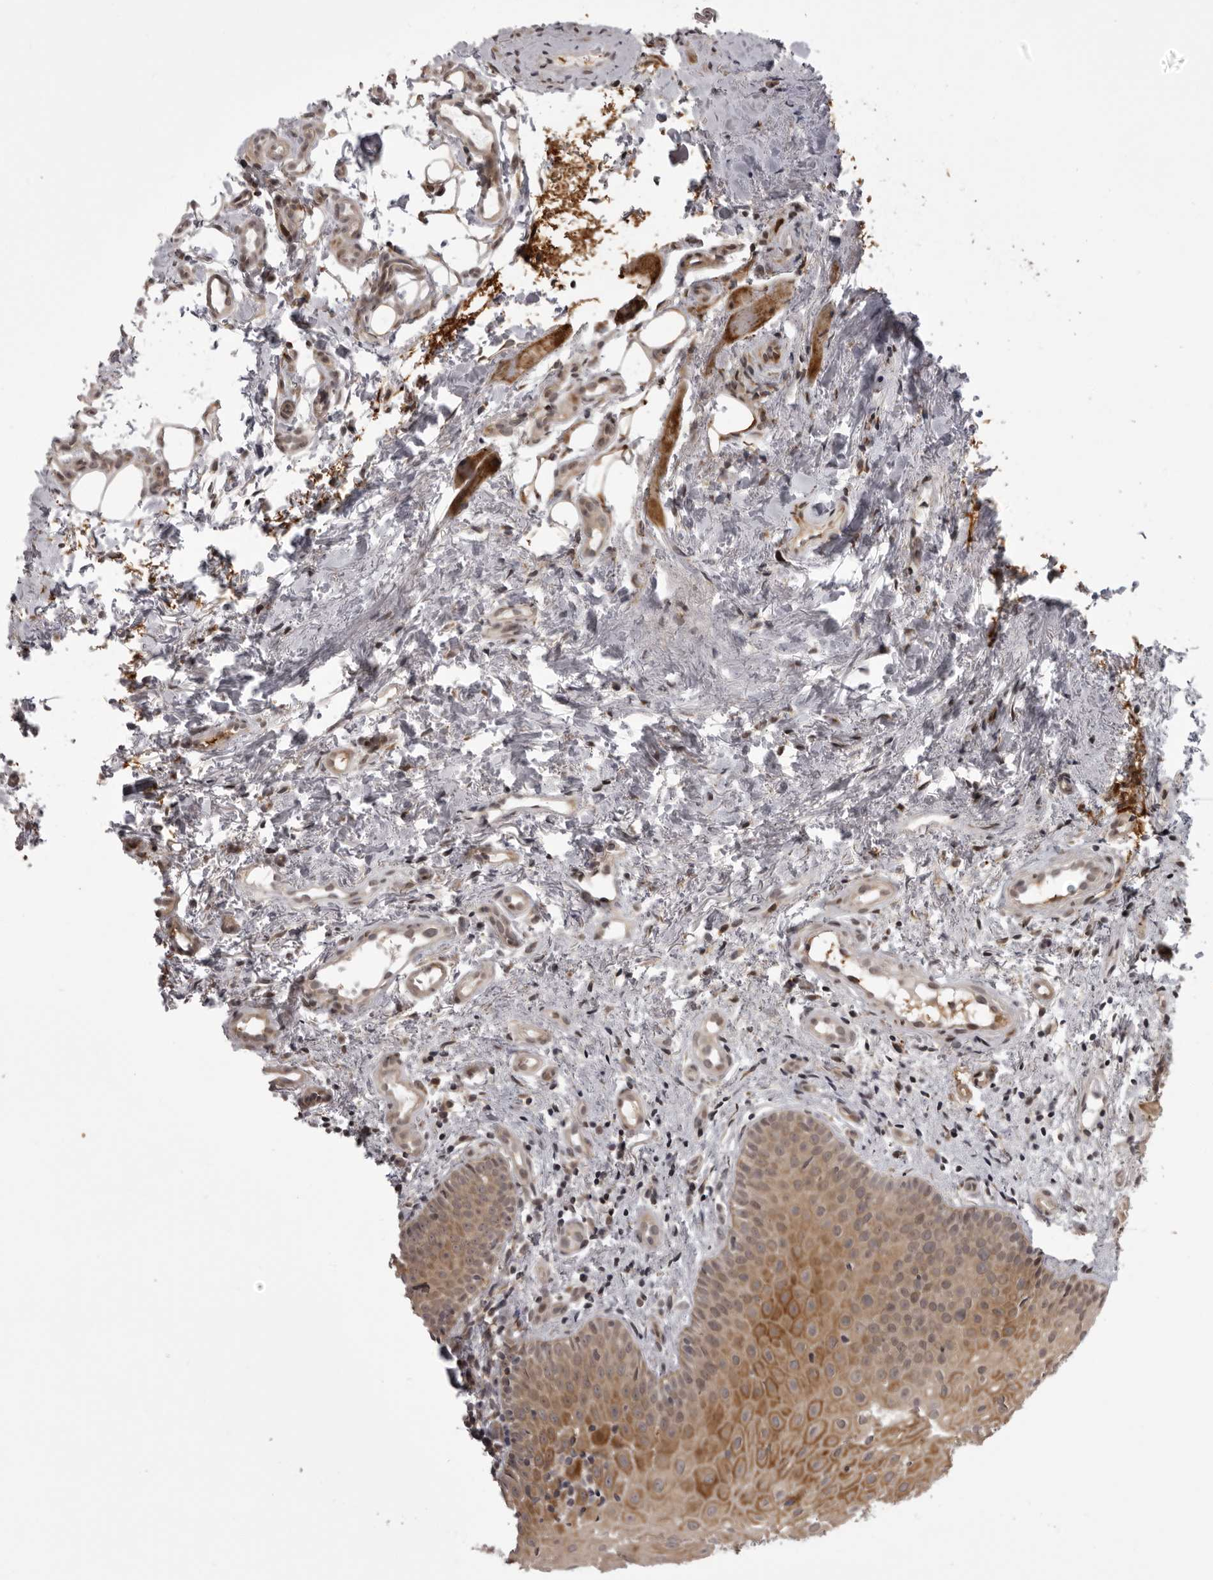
{"staining": {"intensity": "moderate", "quantity": ">75%", "location": "cytoplasmic/membranous"}, "tissue": "oral mucosa", "cell_type": "Squamous epithelial cells", "image_type": "normal", "snomed": [{"axis": "morphology", "description": "Normal tissue, NOS"}, {"axis": "topography", "description": "Oral tissue"}], "caption": "Oral mucosa stained with a brown dye reveals moderate cytoplasmic/membranous positive staining in approximately >75% of squamous epithelial cells.", "gene": "C1orf109", "patient": {"sex": "male", "age": 60}}